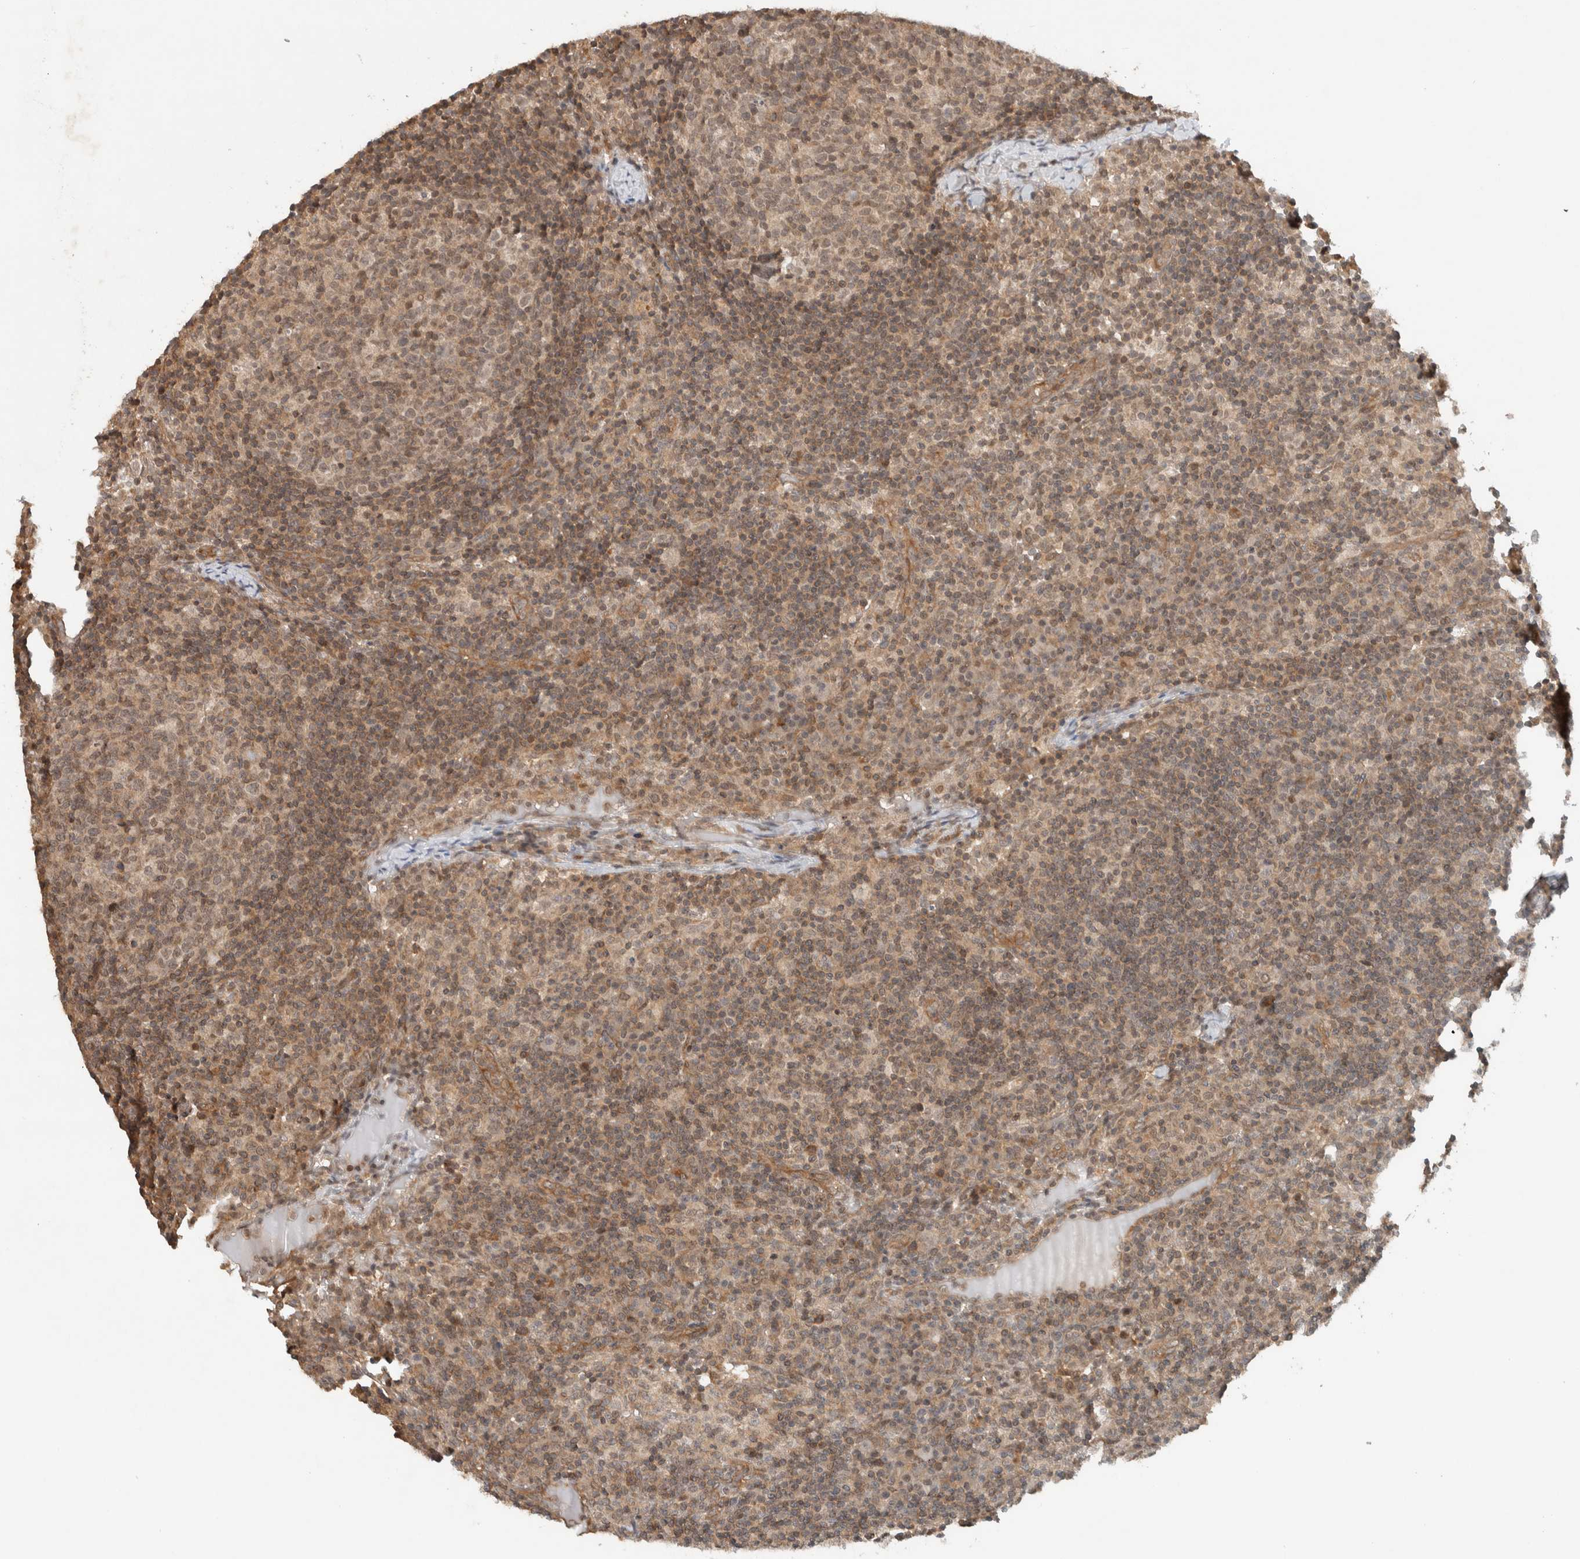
{"staining": {"intensity": "weak", "quantity": "<25%", "location": "cytoplasmic/membranous"}, "tissue": "lymph node", "cell_type": "Germinal center cells", "image_type": "normal", "snomed": [{"axis": "morphology", "description": "Normal tissue, NOS"}, {"axis": "morphology", "description": "Inflammation, NOS"}, {"axis": "topography", "description": "Lymph node"}], "caption": "Germinal center cells show no significant staining in unremarkable lymph node. The staining is performed using DAB brown chromogen with nuclei counter-stained in using hematoxylin.", "gene": "CAAP1", "patient": {"sex": "male", "age": 55}}